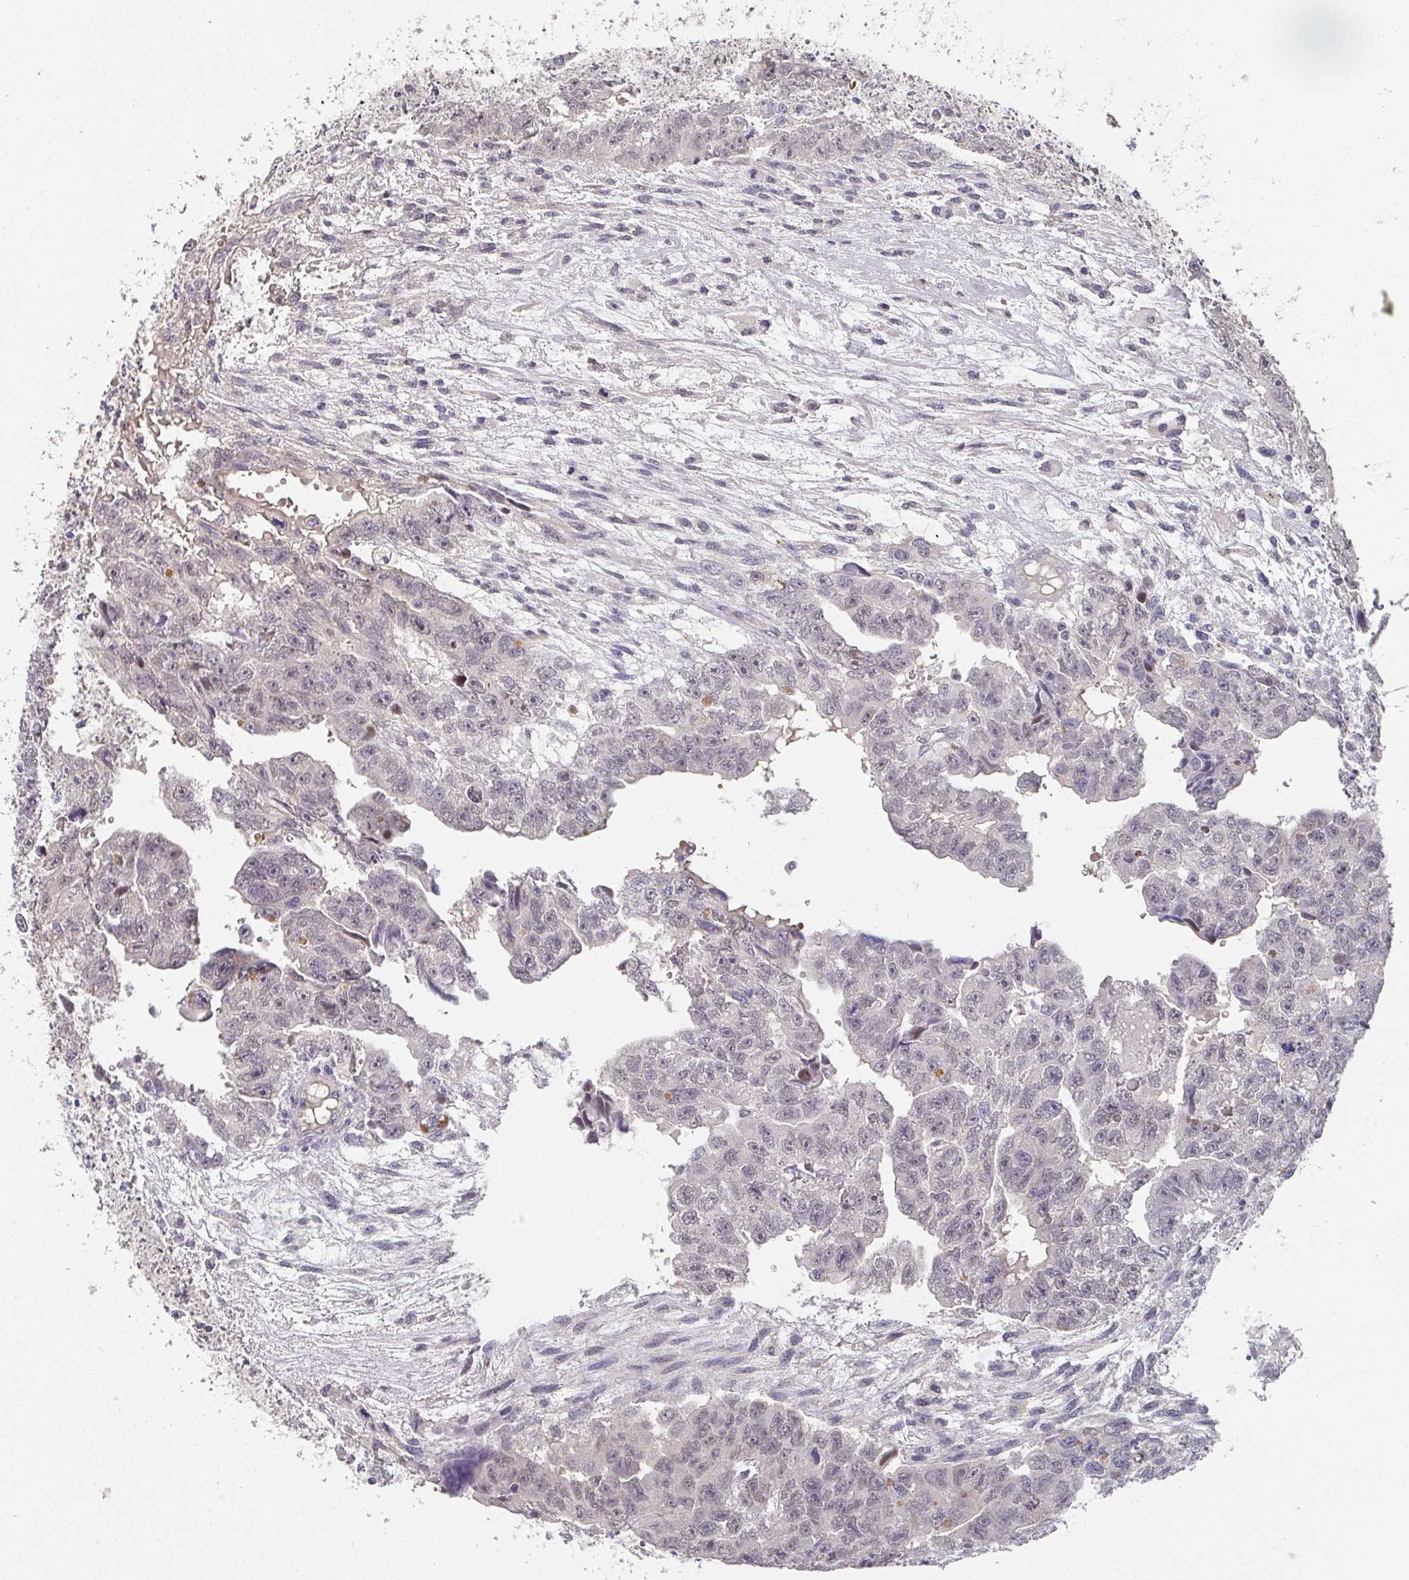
{"staining": {"intensity": "weak", "quantity": "<25%", "location": "nuclear"}, "tissue": "testis cancer", "cell_type": "Tumor cells", "image_type": "cancer", "snomed": [{"axis": "morphology", "description": "Carcinoma, Embryonal, NOS"}, {"axis": "topography", "description": "Testis"}], "caption": "Testis cancer was stained to show a protein in brown. There is no significant expression in tumor cells.", "gene": "FOXN4", "patient": {"sex": "male", "age": 20}}